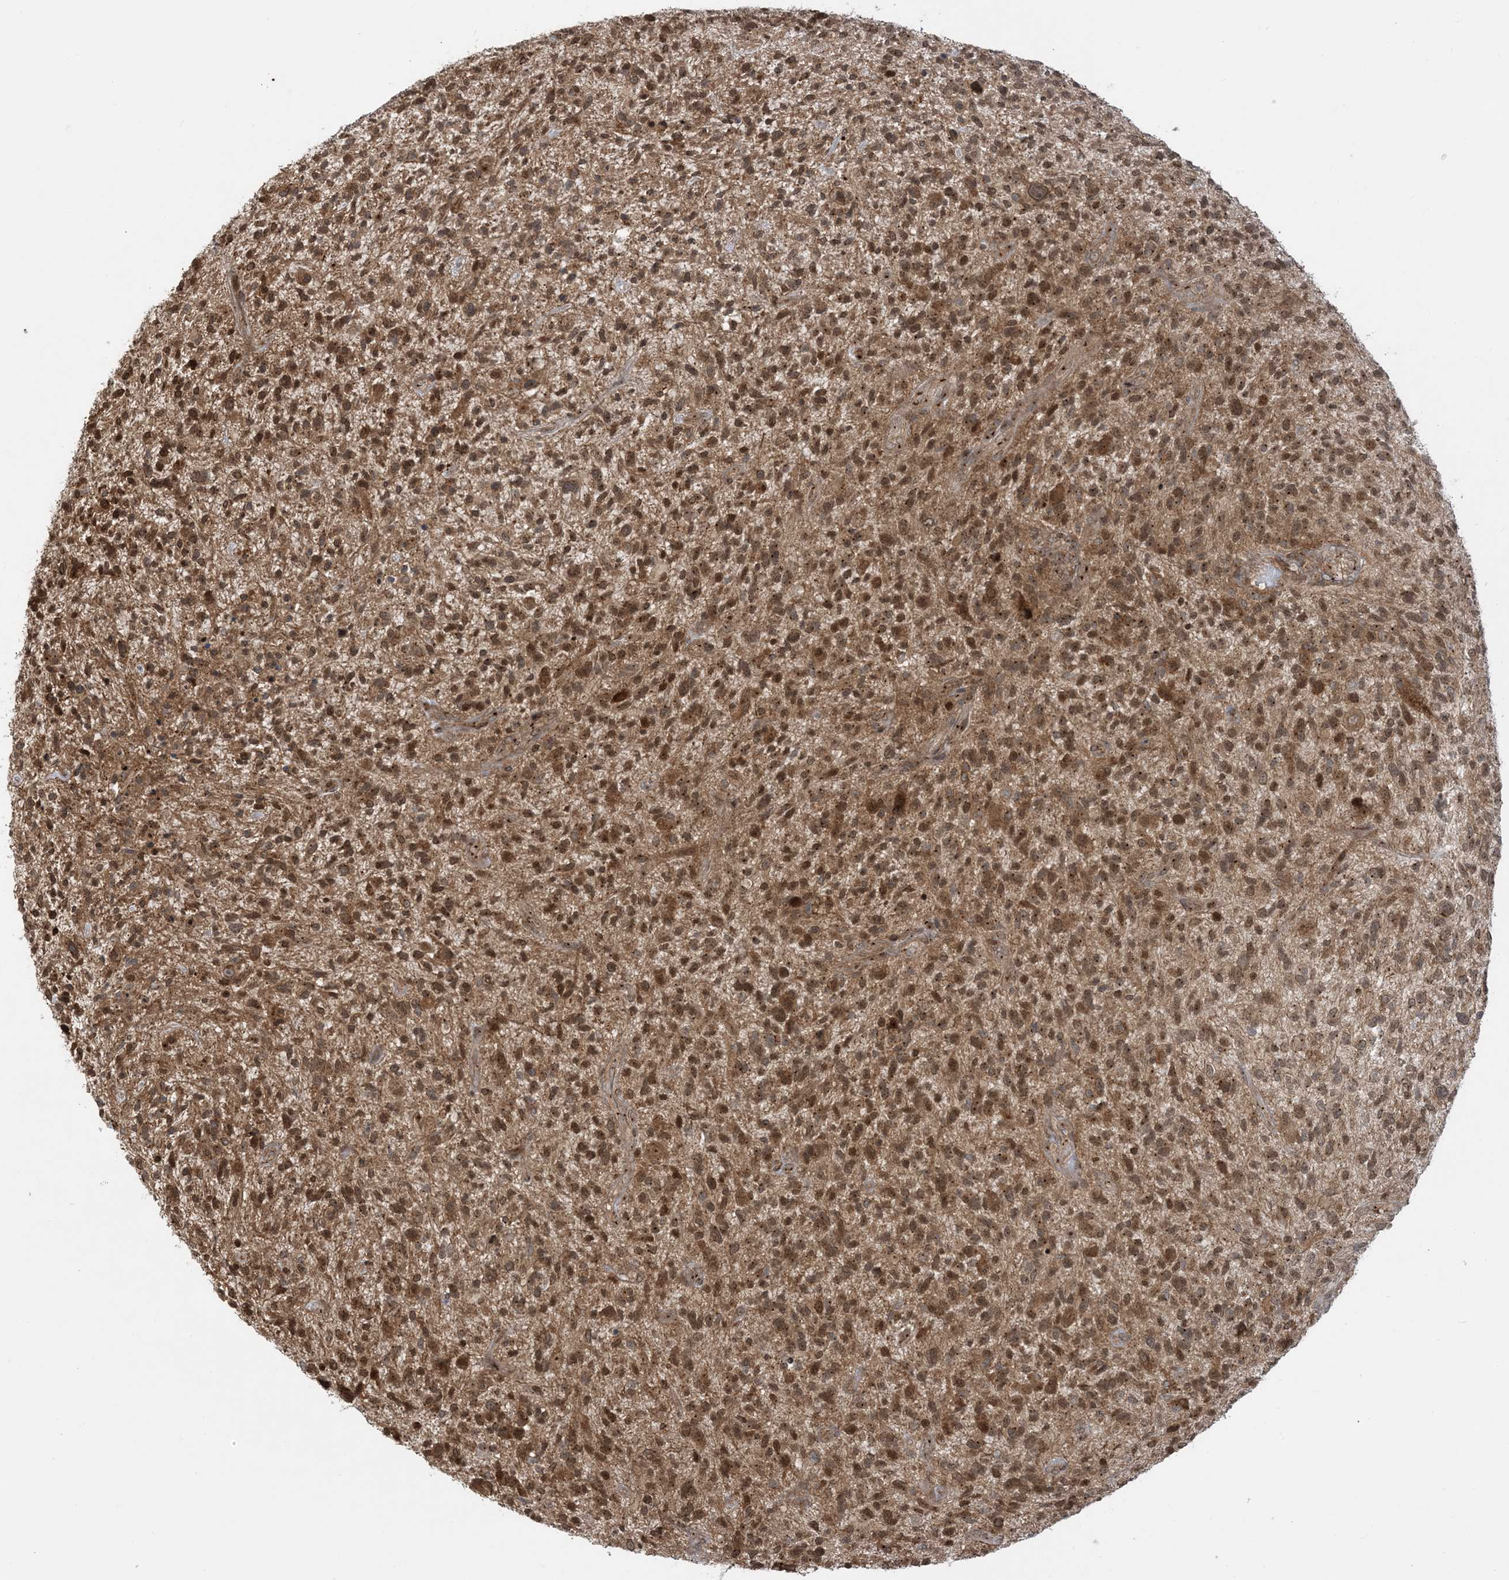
{"staining": {"intensity": "strong", "quantity": ">75%", "location": "cytoplasmic/membranous,nuclear"}, "tissue": "glioma", "cell_type": "Tumor cells", "image_type": "cancer", "snomed": [{"axis": "morphology", "description": "Glioma, malignant, High grade"}, {"axis": "topography", "description": "Brain"}], "caption": "Immunohistochemistry image of neoplastic tissue: glioma stained using immunohistochemistry (IHC) shows high levels of strong protein expression localized specifically in the cytoplasmic/membranous and nuclear of tumor cells, appearing as a cytoplasmic/membranous and nuclear brown color.", "gene": "CASP4", "patient": {"sex": "male", "age": 47}}